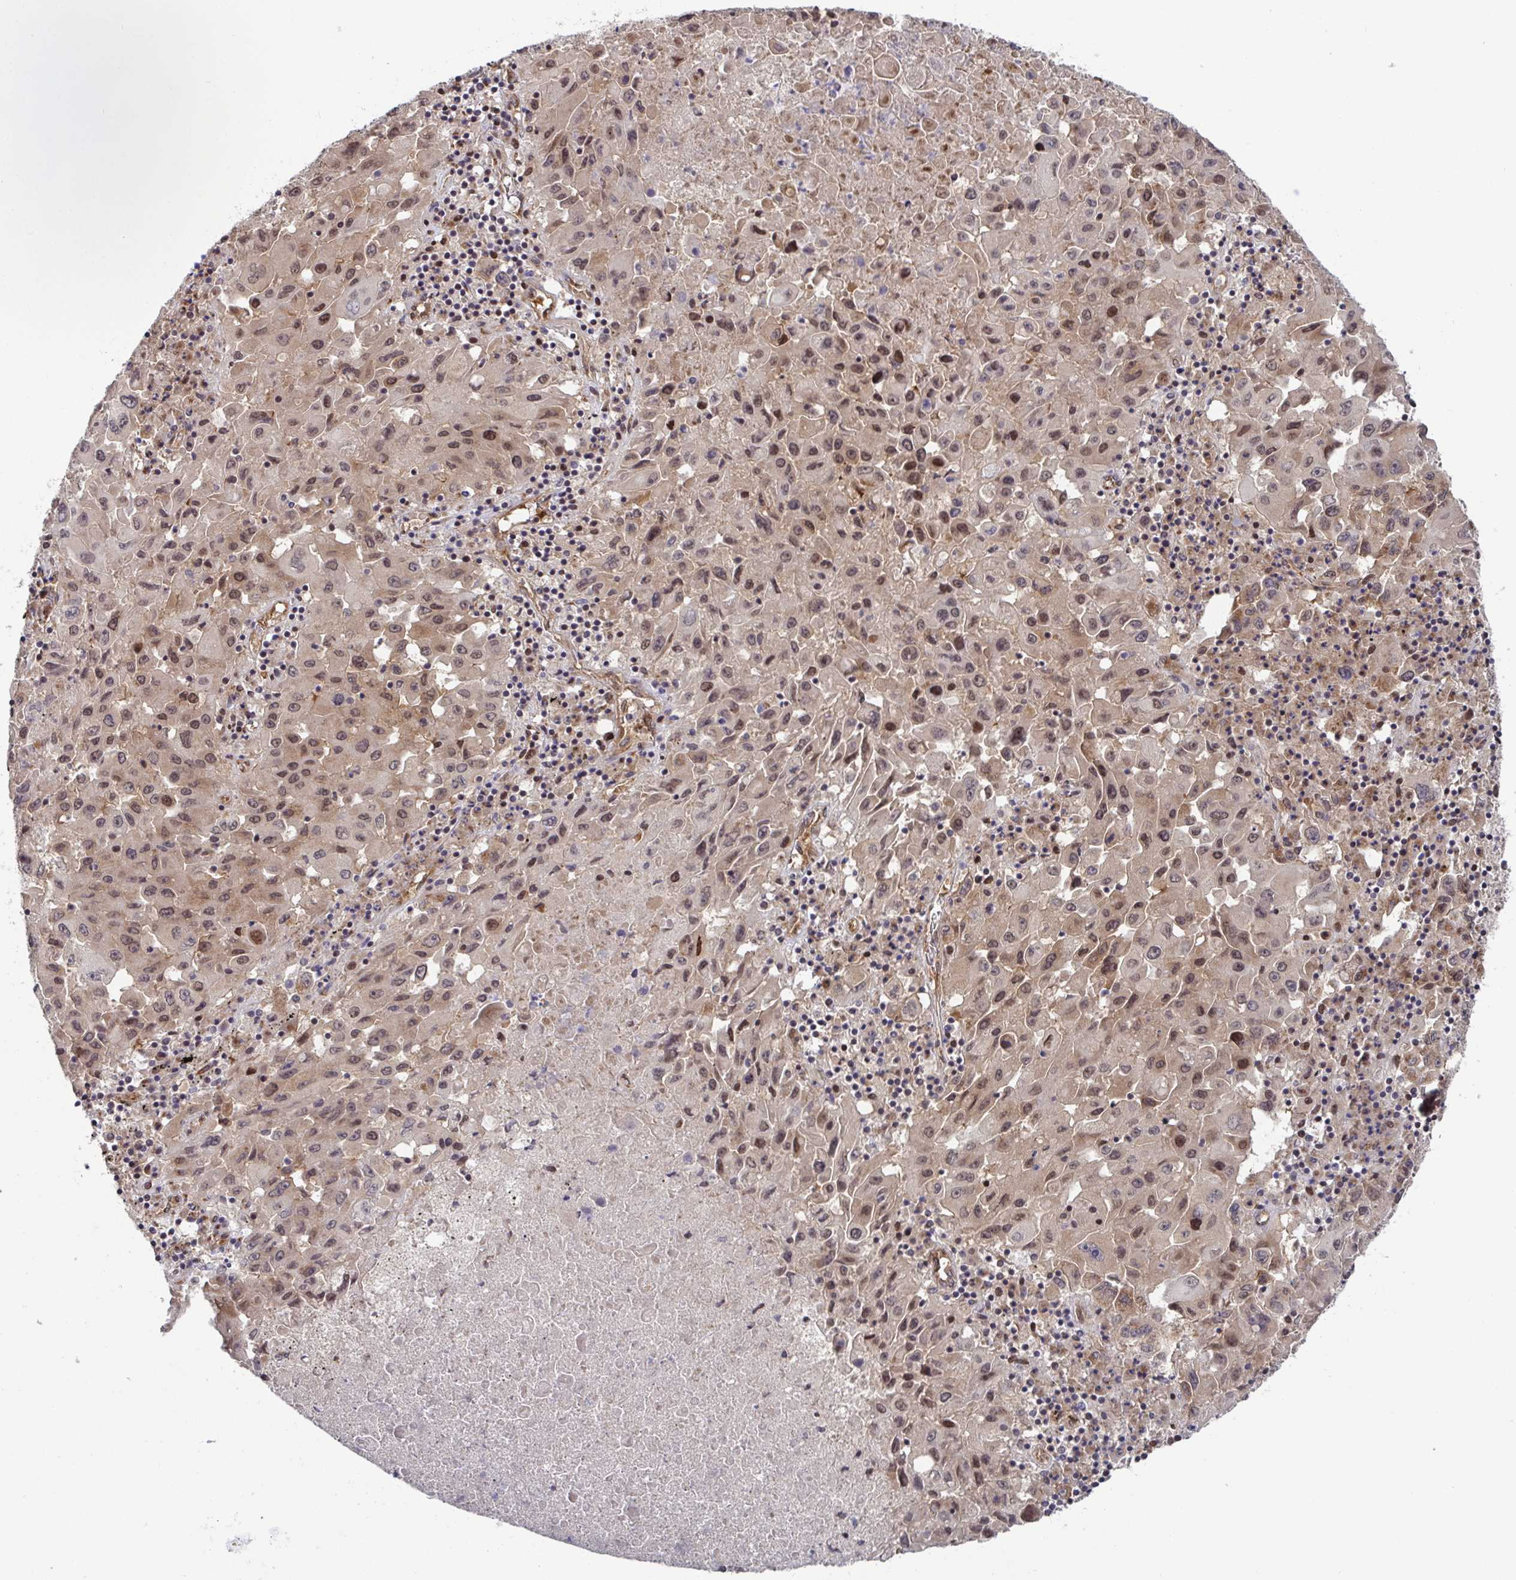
{"staining": {"intensity": "moderate", "quantity": ">75%", "location": "cytoplasmic/membranous,nuclear"}, "tissue": "lung cancer", "cell_type": "Tumor cells", "image_type": "cancer", "snomed": [{"axis": "morphology", "description": "Squamous cell carcinoma, NOS"}, {"axis": "topography", "description": "Lung"}], "caption": "Lung squamous cell carcinoma stained with DAB (3,3'-diaminobenzidine) immunohistochemistry reveals medium levels of moderate cytoplasmic/membranous and nuclear expression in approximately >75% of tumor cells. (DAB (3,3'-diaminobenzidine) IHC, brown staining for protein, blue staining for nuclei).", "gene": "ATP5MJ", "patient": {"sex": "male", "age": 63}}